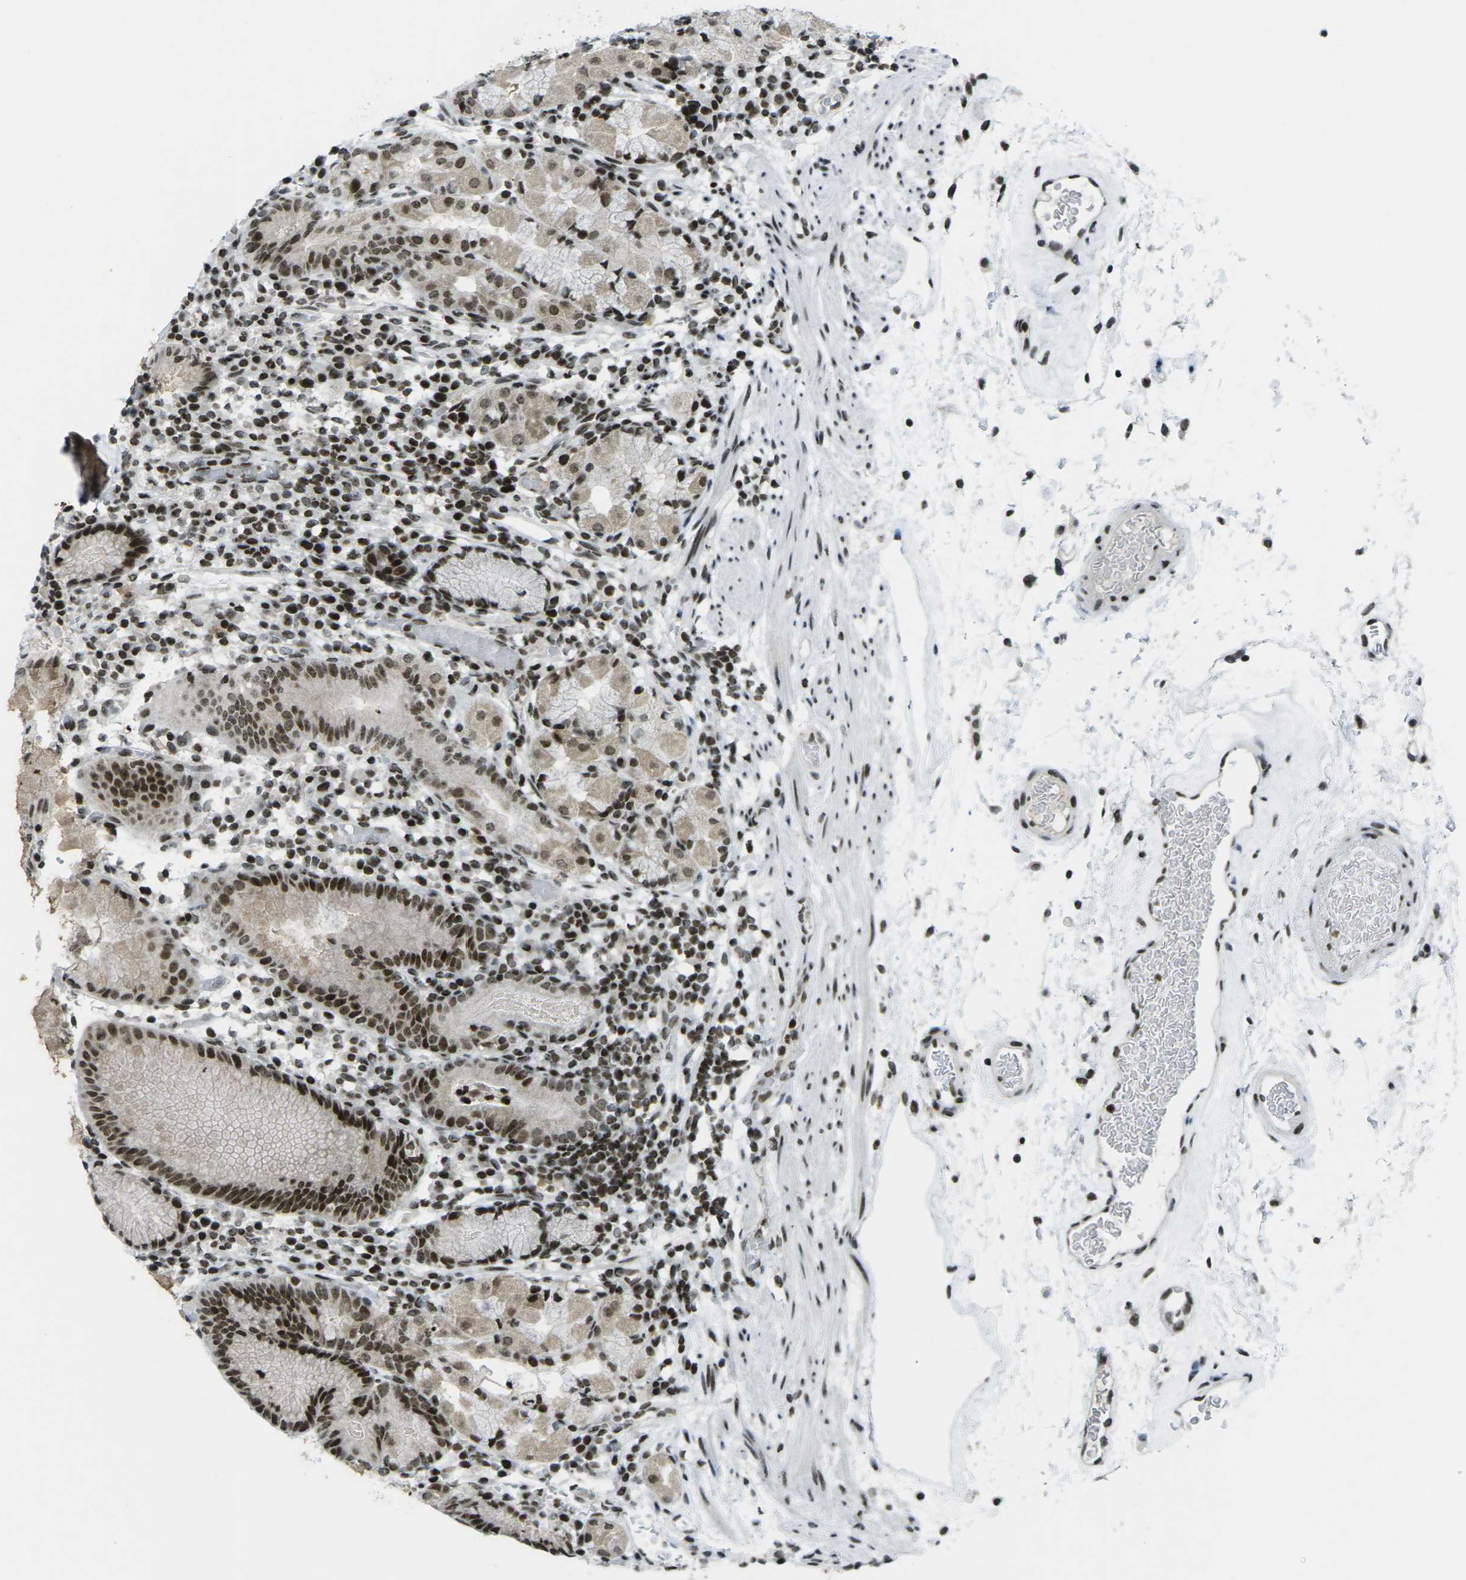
{"staining": {"intensity": "strong", "quantity": "25%-75%", "location": "nuclear"}, "tissue": "stomach", "cell_type": "Glandular cells", "image_type": "normal", "snomed": [{"axis": "morphology", "description": "Normal tissue, NOS"}, {"axis": "topography", "description": "Stomach"}, {"axis": "topography", "description": "Stomach, lower"}], "caption": "This histopathology image displays immunohistochemistry staining of normal stomach, with high strong nuclear positivity in about 25%-75% of glandular cells.", "gene": "EME1", "patient": {"sex": "female", "age": 75}}